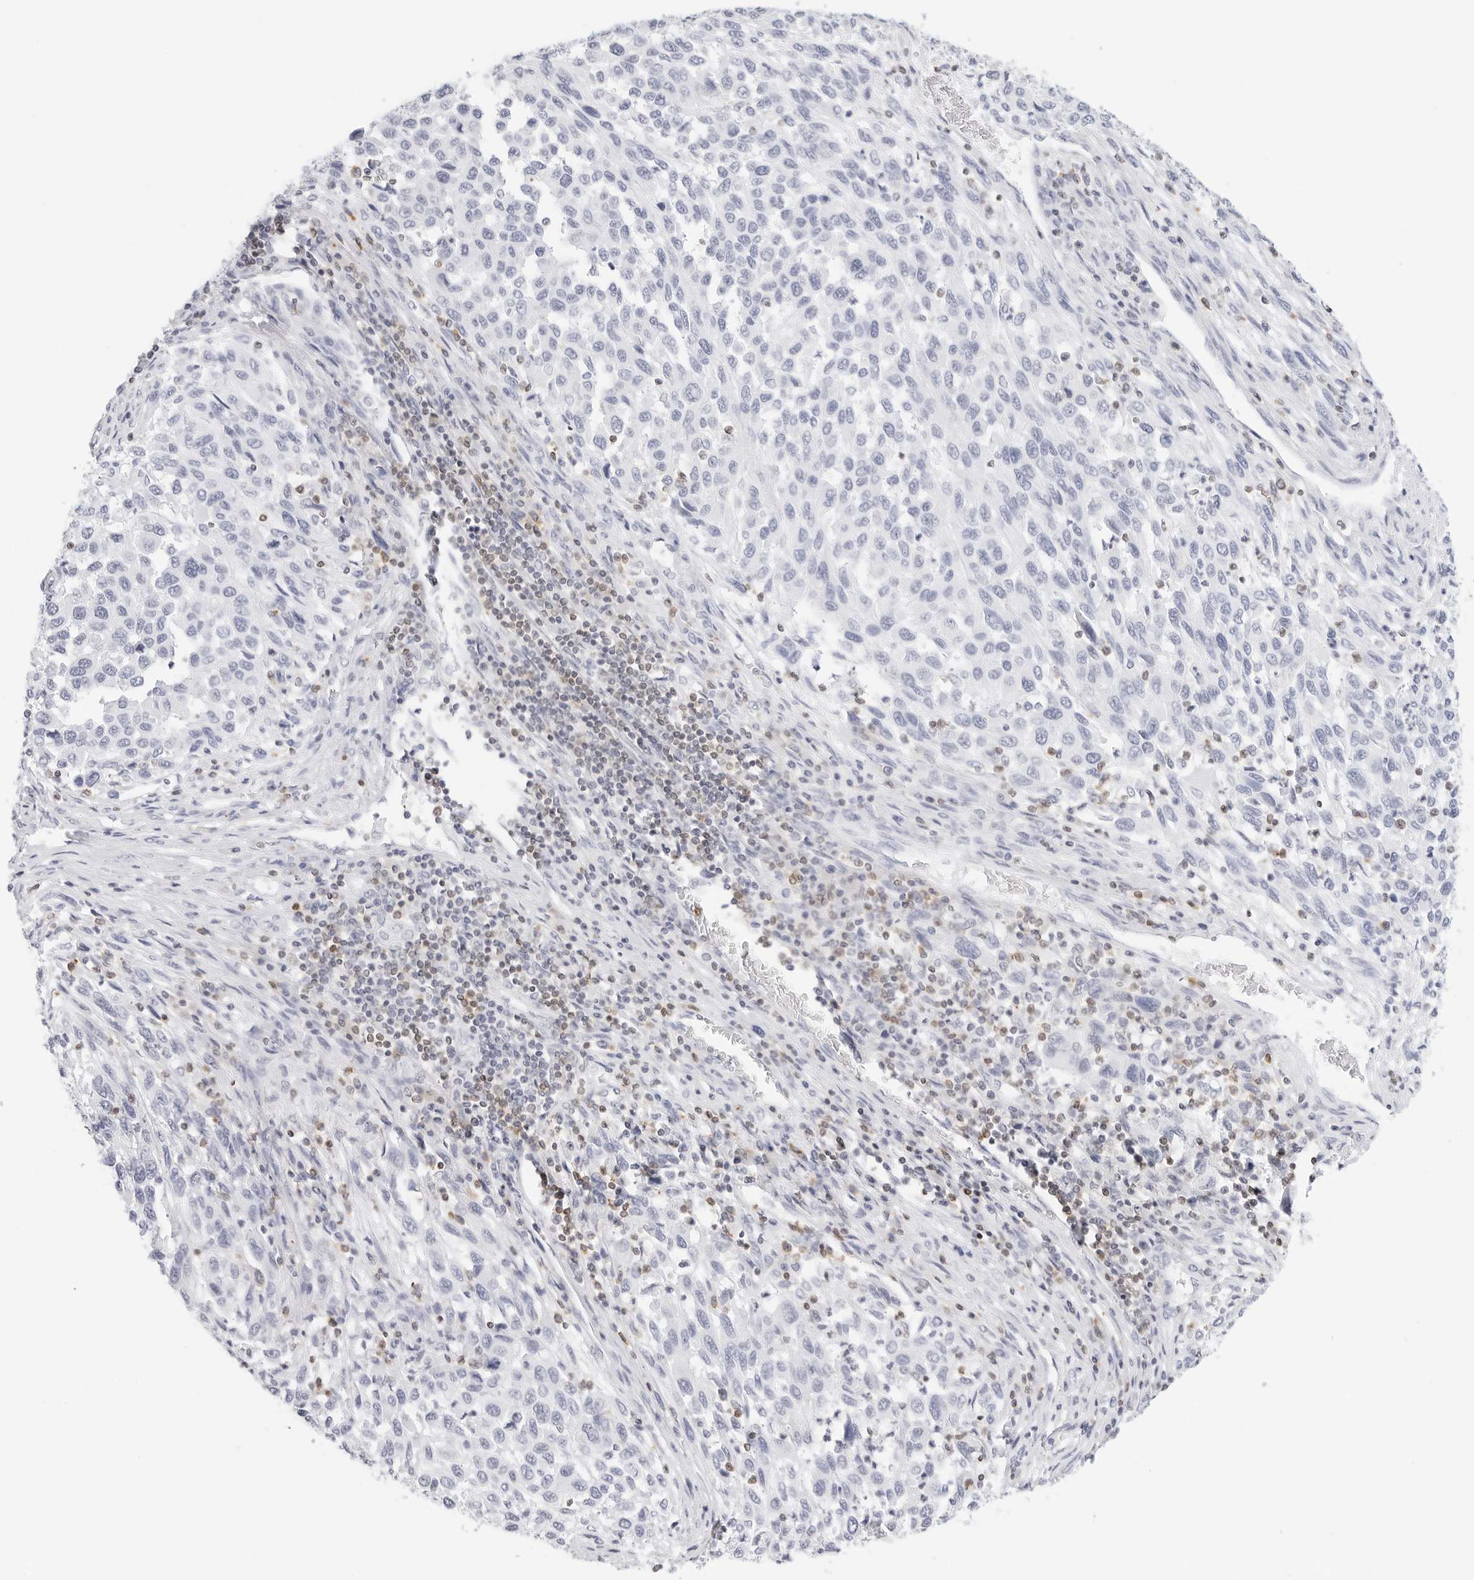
{"staining": {"intensity": "negative", "quantity": "none", "location": "none"}, "tissue": "melanoma", "cell_type": "Tumor cells", "image_type": "cancer", "snomed": [{"axis": "morphology", "description": "Malignant melanoma, Metastatic site"}, {"axis": "topography", "description": "Lymph node"}], "caption": "High power microscopy histopathology image of an immunohistochemistry micrograph of malignant melanoma (metastatic site), revealing no significant staining in tumor cells. (DAB immunohistochemistry (IHC), high magnification).", "gene": "SLC9A3R1", "patient": {"sex": "male", "age": 61}}